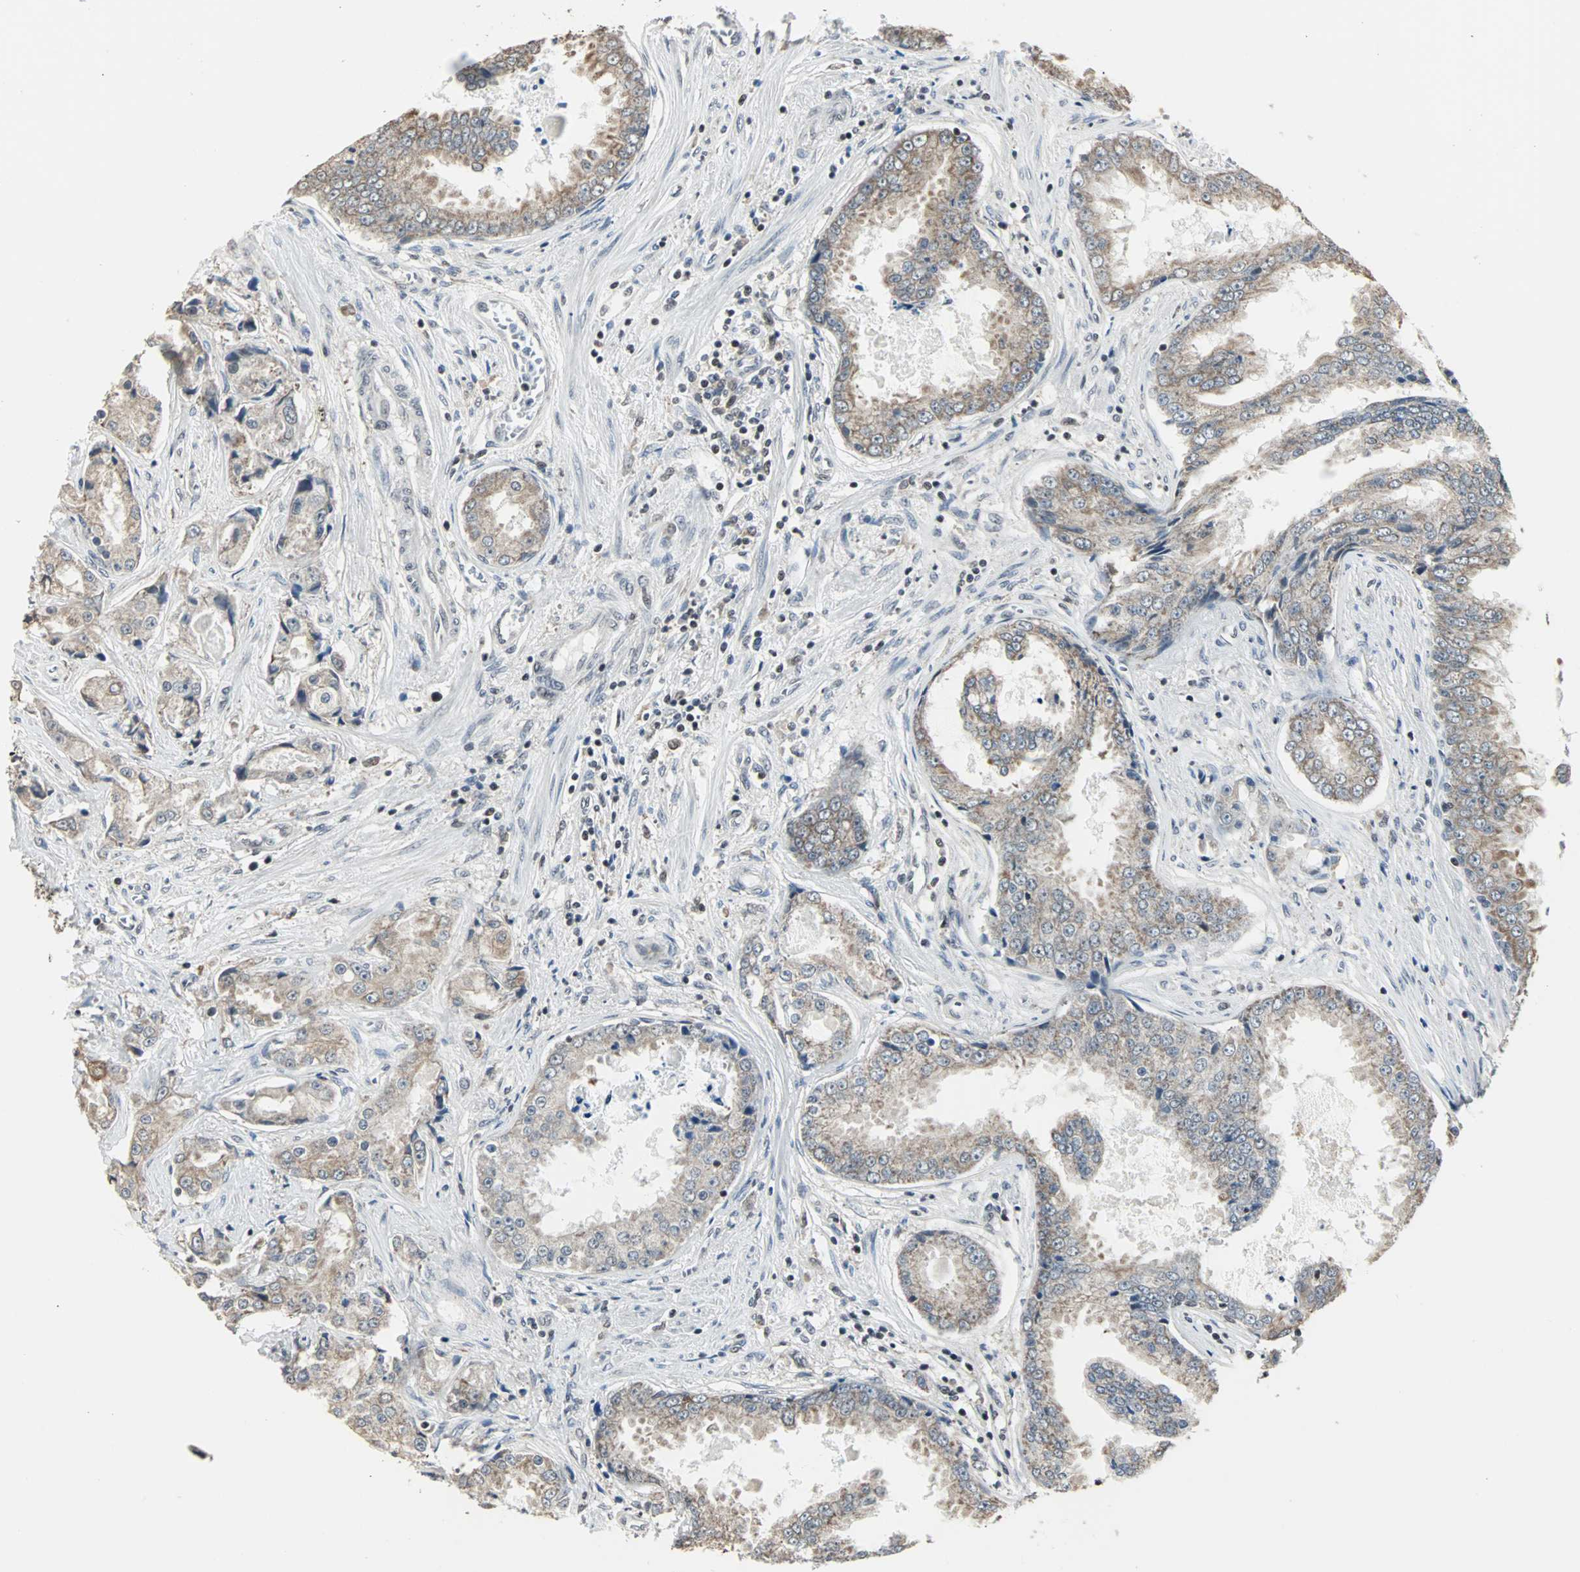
{"staining": {"intensity": "weak", "quantity": ">75%", "location": "cytoplasmic/membranous"}, "tissue": "prostate cancer", "cell_type": "Tumor cells", "image_type": "cancer", "snomed": [{"axis": "morphology", "description": "Adenocarcinoma, High grade"}, {"axis": "topography", "description": "Prostate"}], "caption": "Immunohistochemical staining of adenocarcinoma (high-grade) (prostate) exhibits low levels of weak cytoplasmic/membranous staining in about >75% of tumor cells.", "gene": "TERF2IP", "patient": {"sex": "male", "age": 73}}